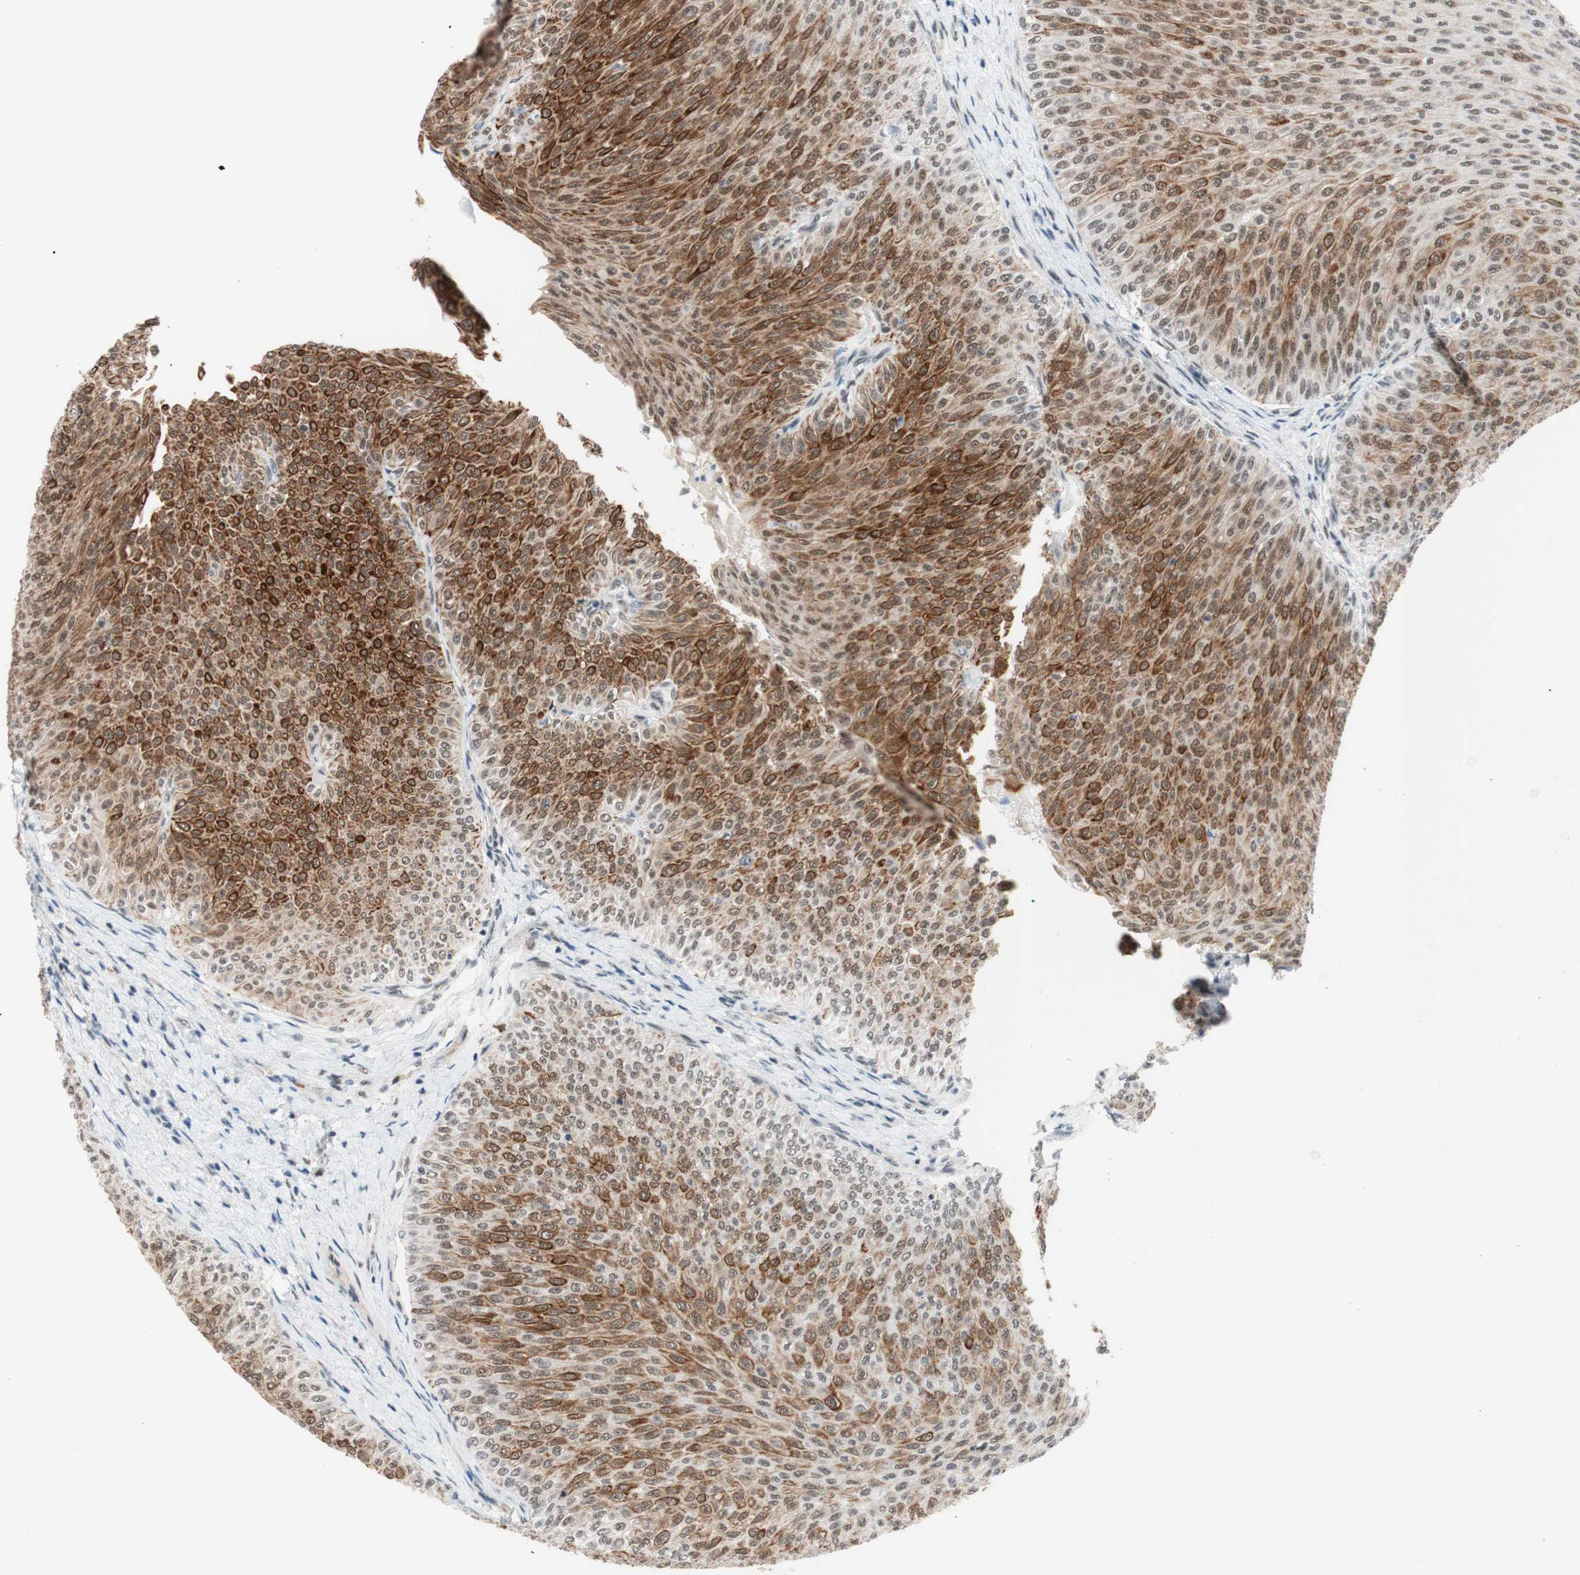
{"staining": {"intensity": "weak", "quantity": ">75%", "location": "cytoplasmic/membranous,nuclear"}, "tissue": "urothelial cancer", "cell_type": "Tumor cells", "image_type": "cancer", "snomed": [{"axis": "morphology", "description": "Urothelial carcinoma, Low grade"}, {"axis": "topography", "description": "Urinary bladder"}], "caption": "Immunohistochemical staining of urothelial carcinoma (low-grade) shows low levels of weak cytoplasmic/membranous and nuclear protein expression in approximately >75% of tumor cells.", "gene": "PRPF19", "patient": {"sex": "male", "age": 78}}